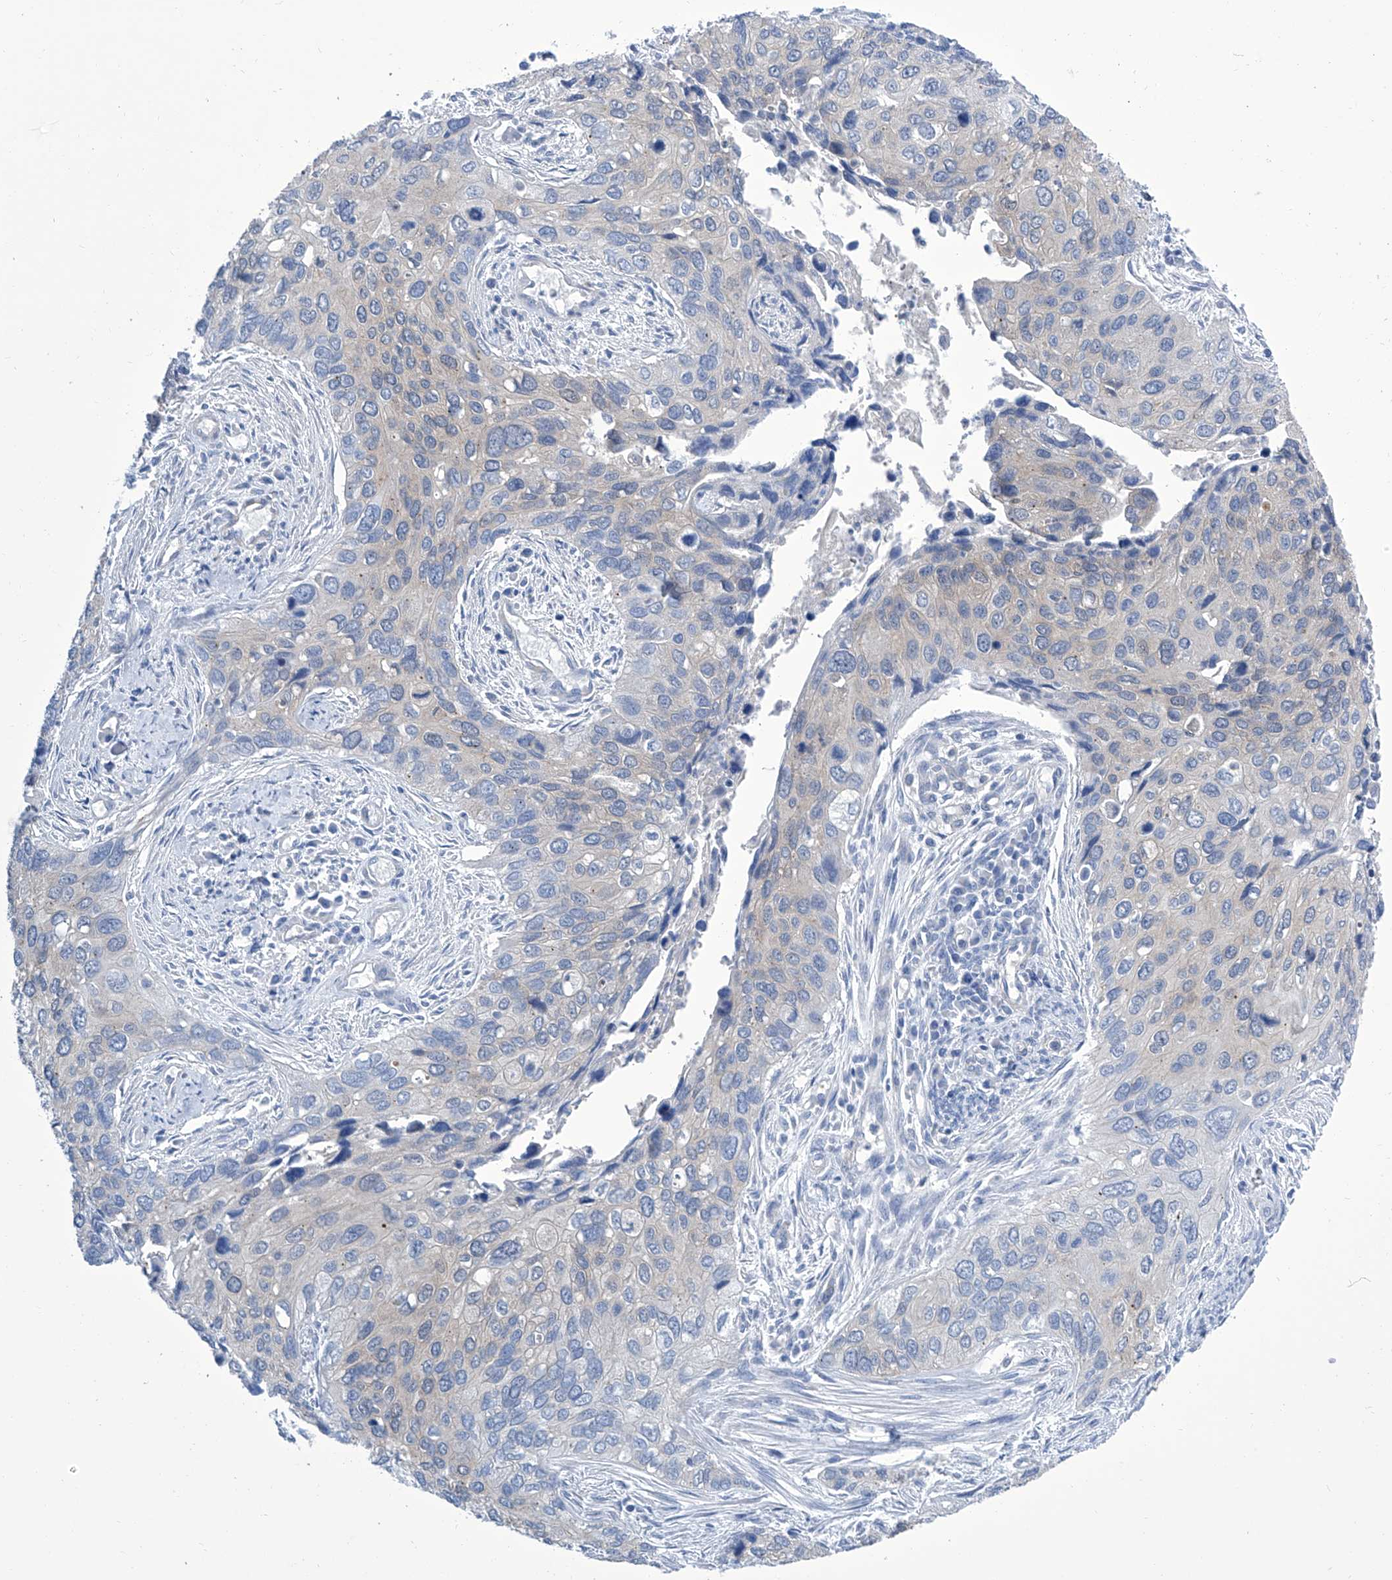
{"staining": {"intensity": "negative", "quantity": "none", "location": "none"}, "tissue": "cervical cancer", "cell_type": "Tumor cells", "image_type": "cancer", "snomed": [{"axis": "morphology", "description": "Squamous cell carcinoma, NOS"}, {"axis": "topography", "description": "Cervix"}], "caption": "High magnification brightfield microscopy of cervical squamous cell carcinoma stained with DAB (brown) and counterstained with hematoxylin (blue): tumor cells show no significant expression.", "gene": "IMPA2", "patient": {"sex": "female", "age": 55}}